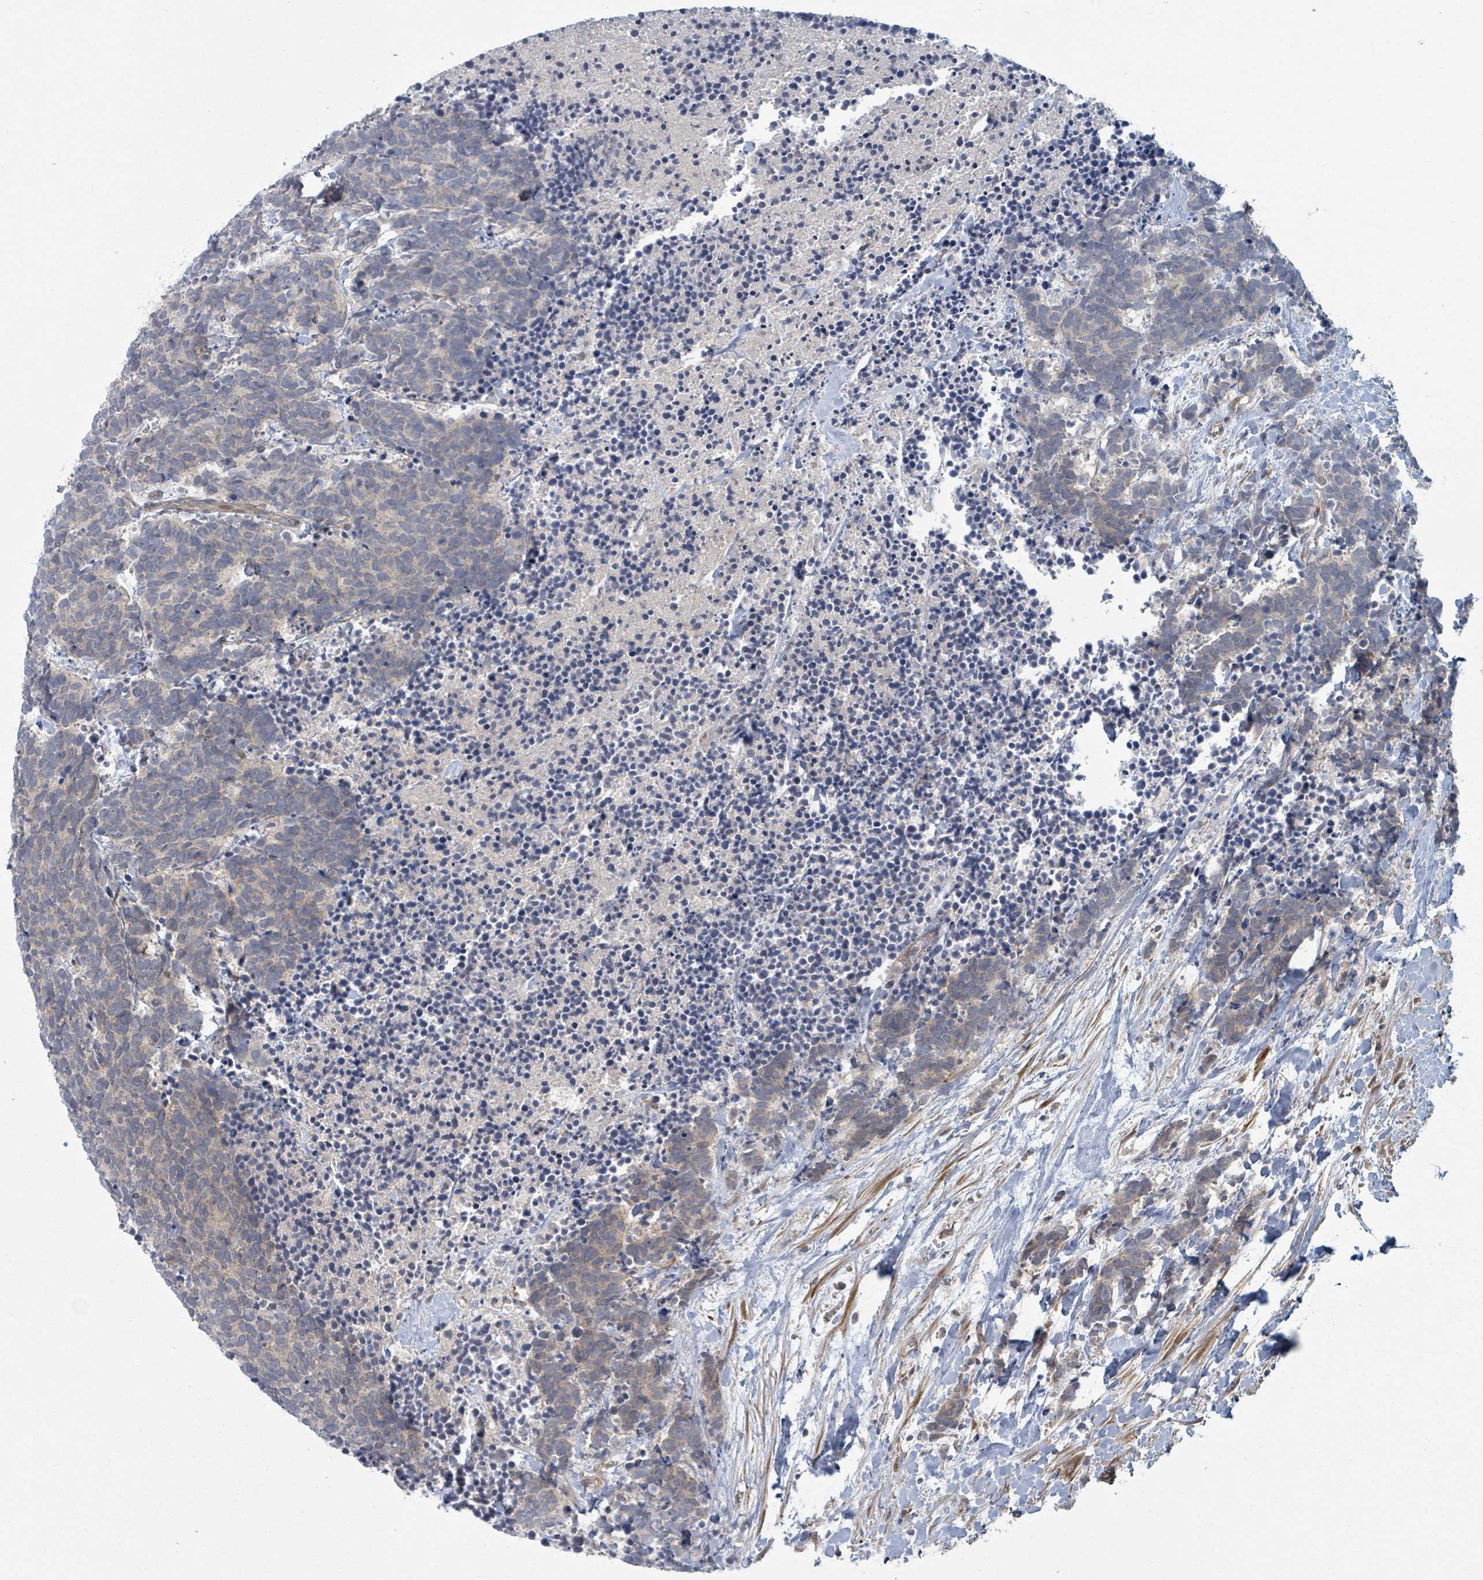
{"staining": {"intensity": "negative", "quantity": "none", "location": "none"}, "tissue": "carcinoid", "cell_type": "Tumor cells", "image_type": "cancer", "snomed": [{"axis": "morphology", "description": "Carcinoma, NOS"}, {"axis": "morphology", "description": "Carcinoid, malignant, NOS"}, {"axis": "topography", "description": "Prostate"}], "caption": "An immunohistochemistry image of malignant carcinoid is shown. There is no staining in tumor cells of malignant carcinoid. (Immunohistochemistry, brightfield microscopy, high magnification).", "gene": "COL5A3", "patient": {"sex": "male", "age": 57}}